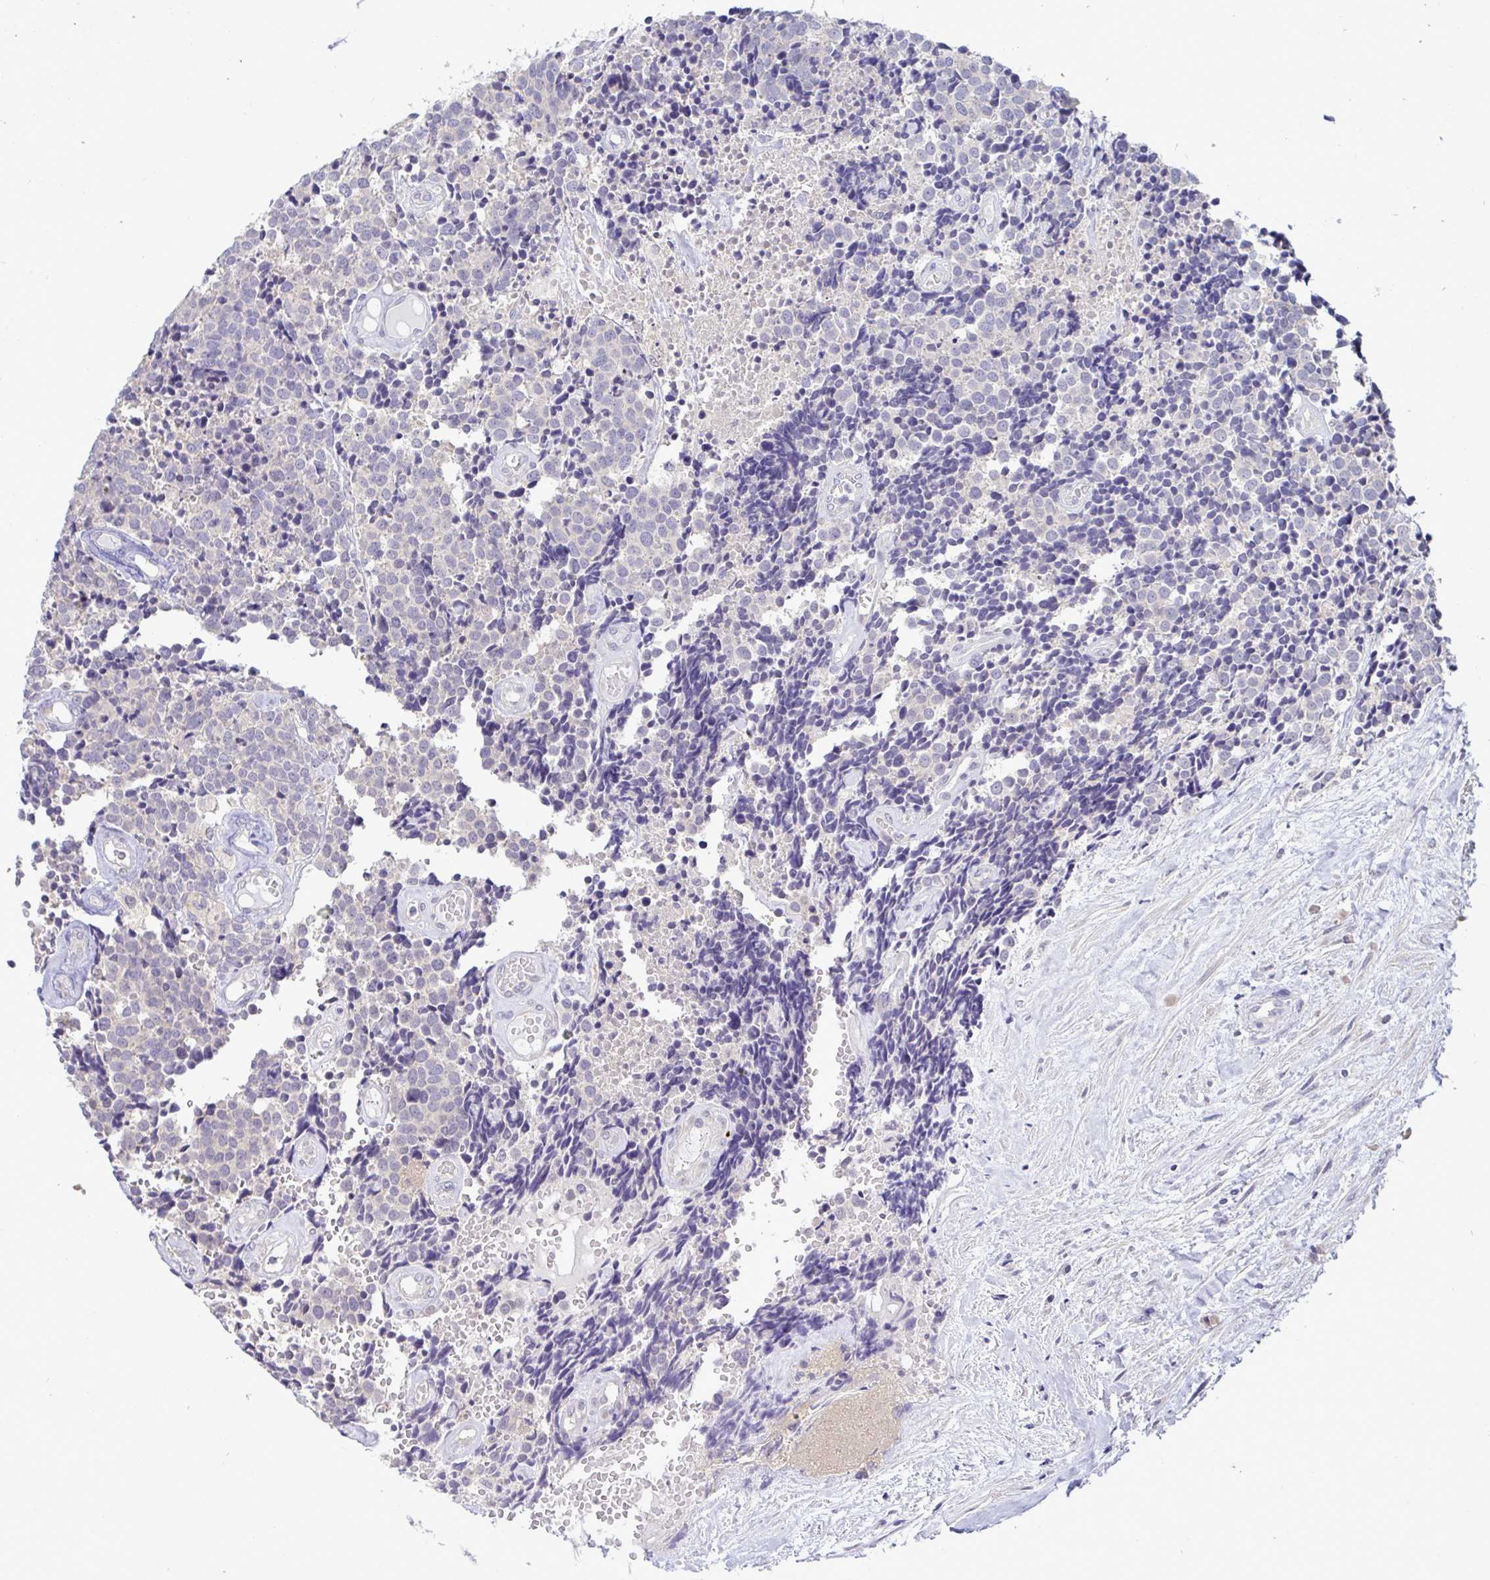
{"staining": {"intensity": "negative", "quantity": "none", "location": "none"}, "tissue": "carcinoid", "cell_type": "Tumor cells", "image_type": "cancer", "snomed": [{"axis": "morphology", "description": "Carcinoid, malignant, NOS"}, {"axis": "topography", "description": "Skin"}], "caption": "The immunohistochemistry (IHC) micrograph has no significant positivity in tumor cells of carcinoid (malignant) tissue. (Immunohistochemistry, brightfield microscopy, high magnification).", "gene": "TMEM41A", "patient": {"sex": "female", "age": 79}}